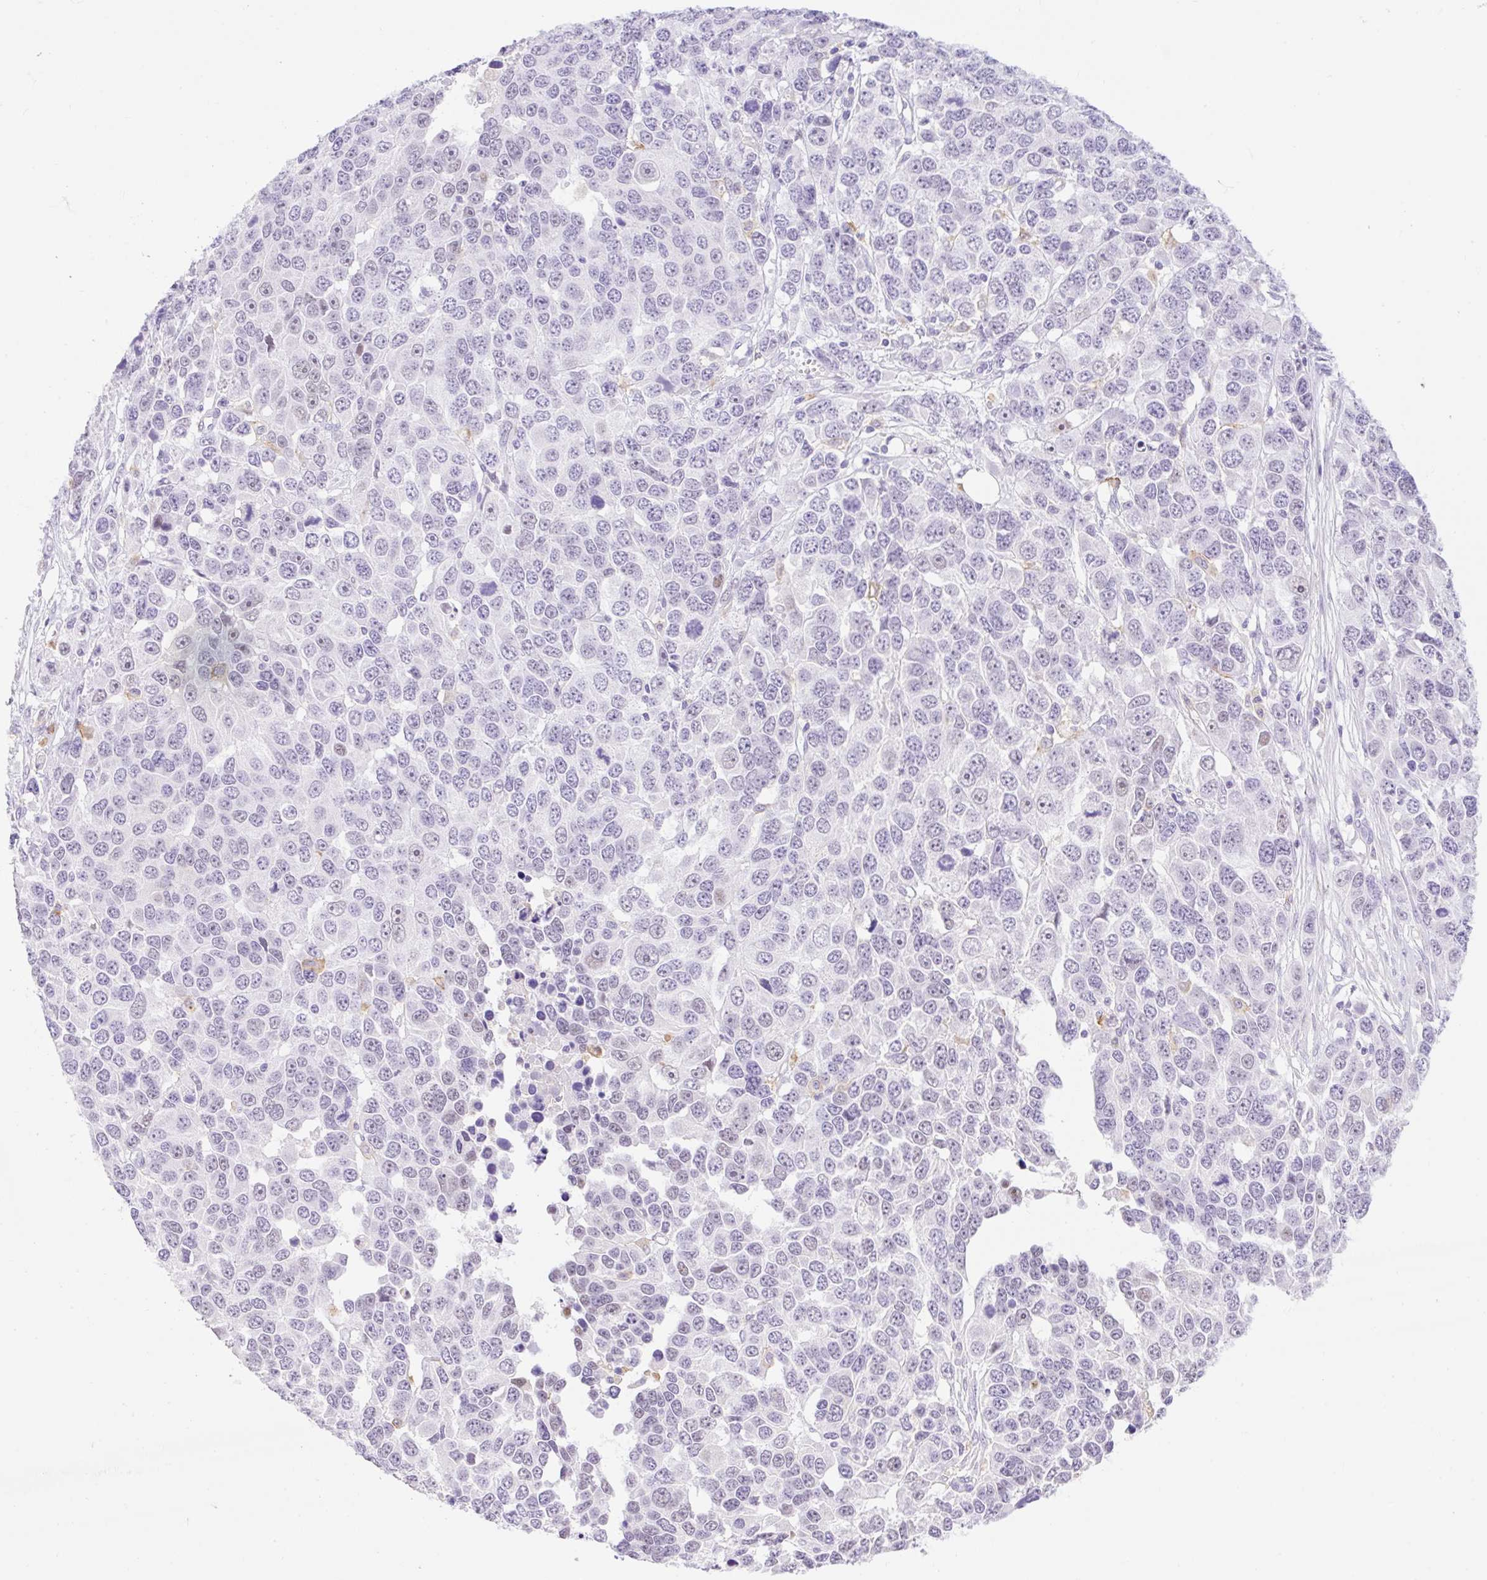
{"staining": {"intensity": "negative", "quantity": "none", "location": "none"}, "tissue": "ovarian cancer", "cell_type": "Tumor cells", "image_type": "cancer", "snomed": [{"axis": "morphology", "description": "Cystadenocarcinoma, serous, NOS"}, {"axis": "topography", "description": "Ovary"}], "caption": "DAB immunohistochemical staining of ovarian serous cystadenocarcinoma exhibits no significant expression in tumor cells. The staining was performed using DAB (3,3'-diaminobenzidine) to visualize the protein expression in brown, while the nuclei were stained in blue with hematoxylin (Magnification: 20x).", "gene": "SIGLEC1", "patient": {"sex": "female", "age": 76}}